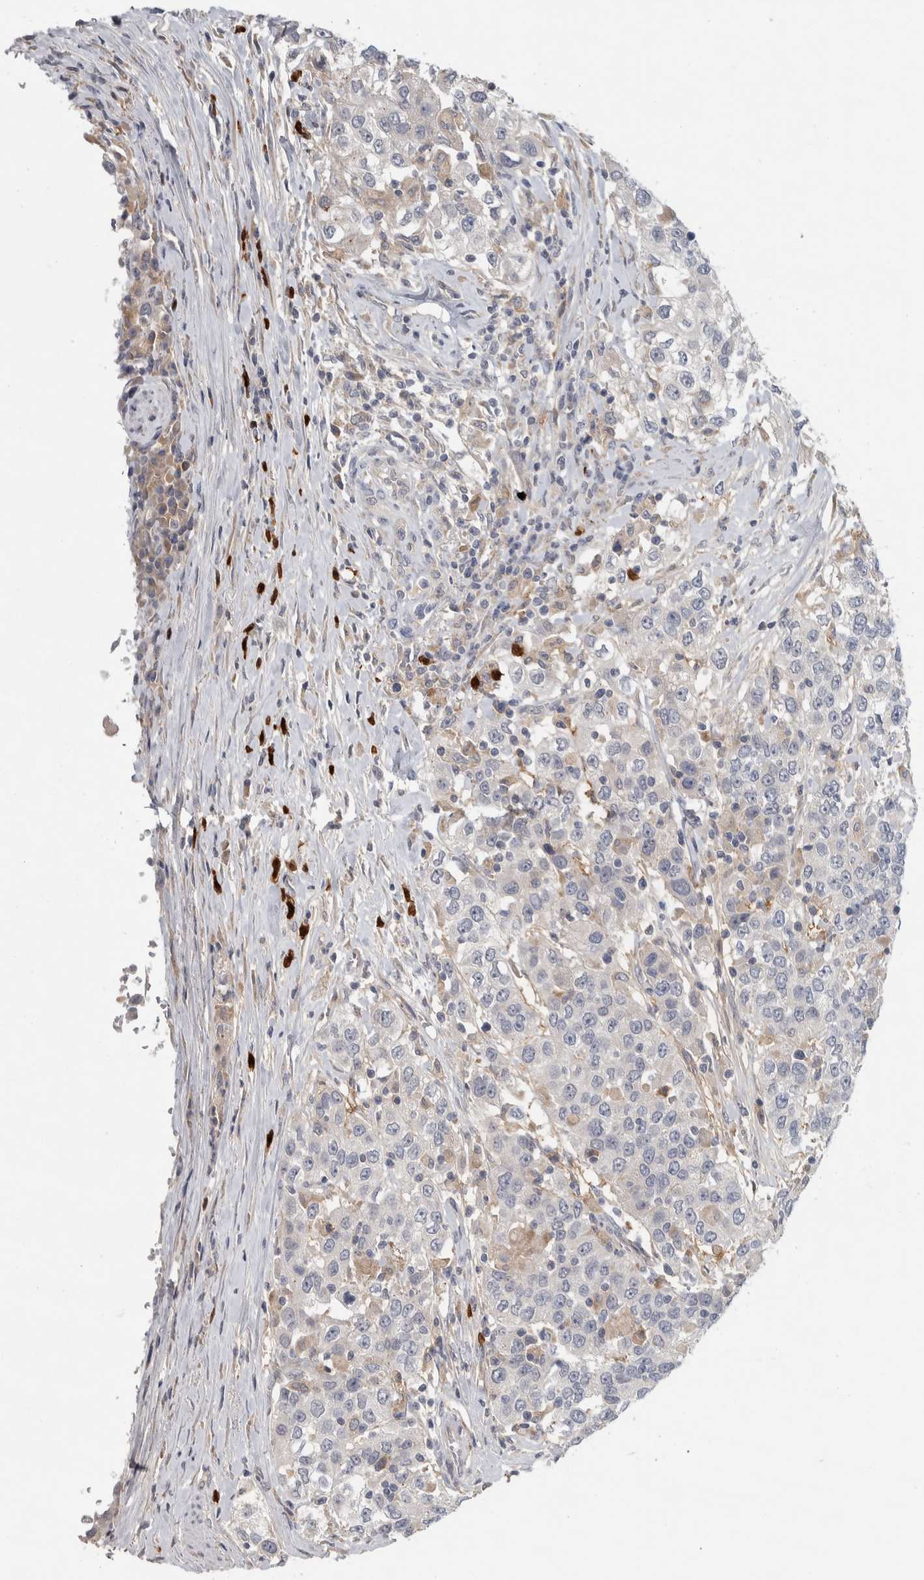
{"staining": {"intensity": "negative", "quantity": "none", "location": "none"}, "tissue": "urothelial cancer", "cell_type": "Tumor cells", "image_type": "cancer", "snomed": [{"axis": "morphology", "description": "Urothelial carcinoma, High grade"}, {"axis": "topography", "description": "Urinary bladder"}], "caption": "Tumor cells show no significant protein expression in urothelial carcinoma (high-grade). (DAB (3,3'-diaminobenzidine) IHC visualized using brightfield microscopy, high magnification).", "gene": "ADPRM", "patient": {"sex": "female", "age": 80}}